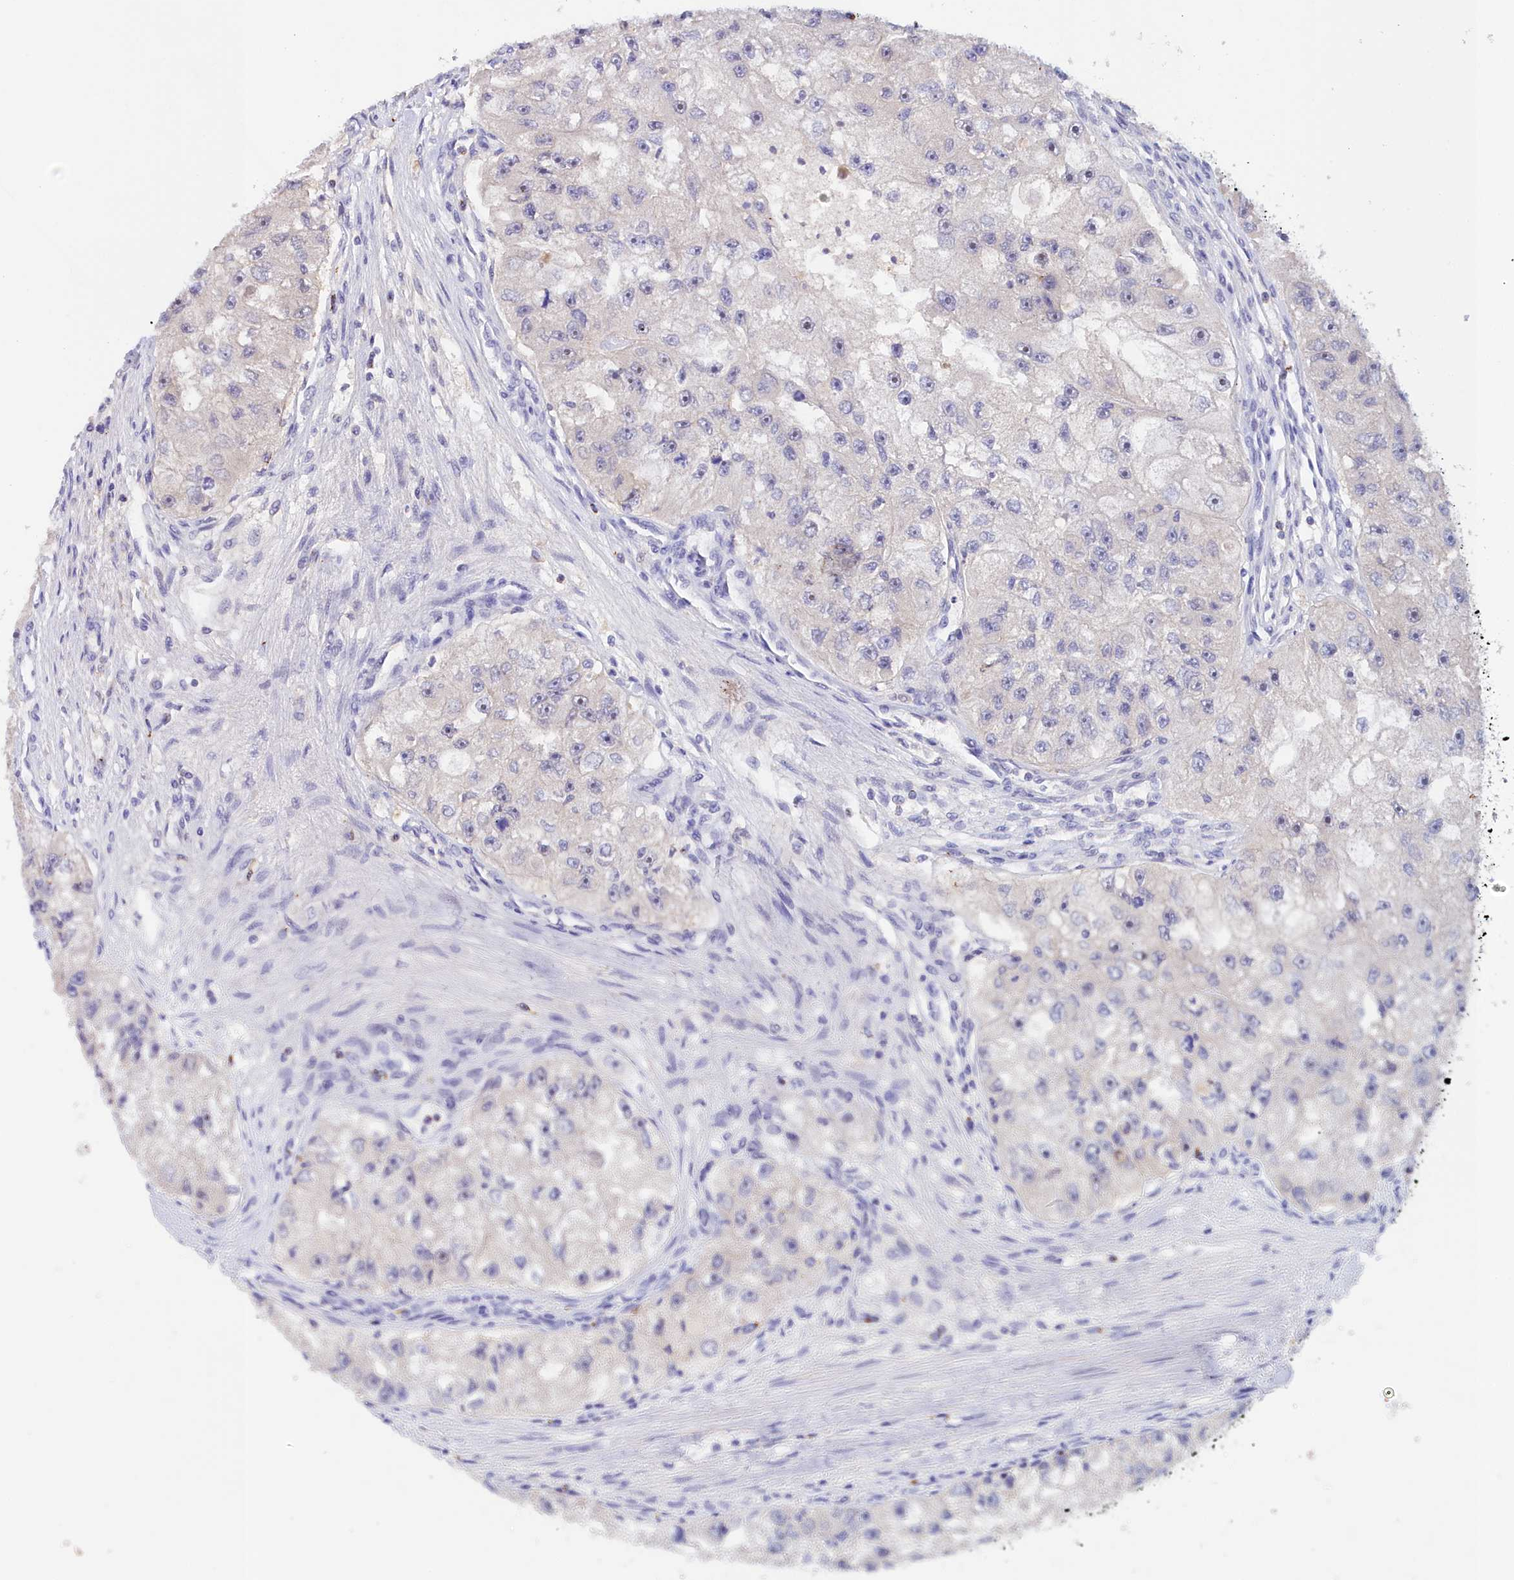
{"staining": {"intensity": "negative", "quantity": "none", "location": "none"}, "tissue": "renal cancer", "cell_type": "Tumor cells", "image_type": "cancer", "snomed": [{"axis": "morphology", "description": "Adenocarcinoma, NOS"}, {"axis": "topography", "description": "Kidney"}], "caption": "This is a image of IHC staining of renal cancer (adenocarcinoma), which shows no expression in tumor cells.", "gene": "NEURL4", "patient": {"sex": "male", "age": 63}}